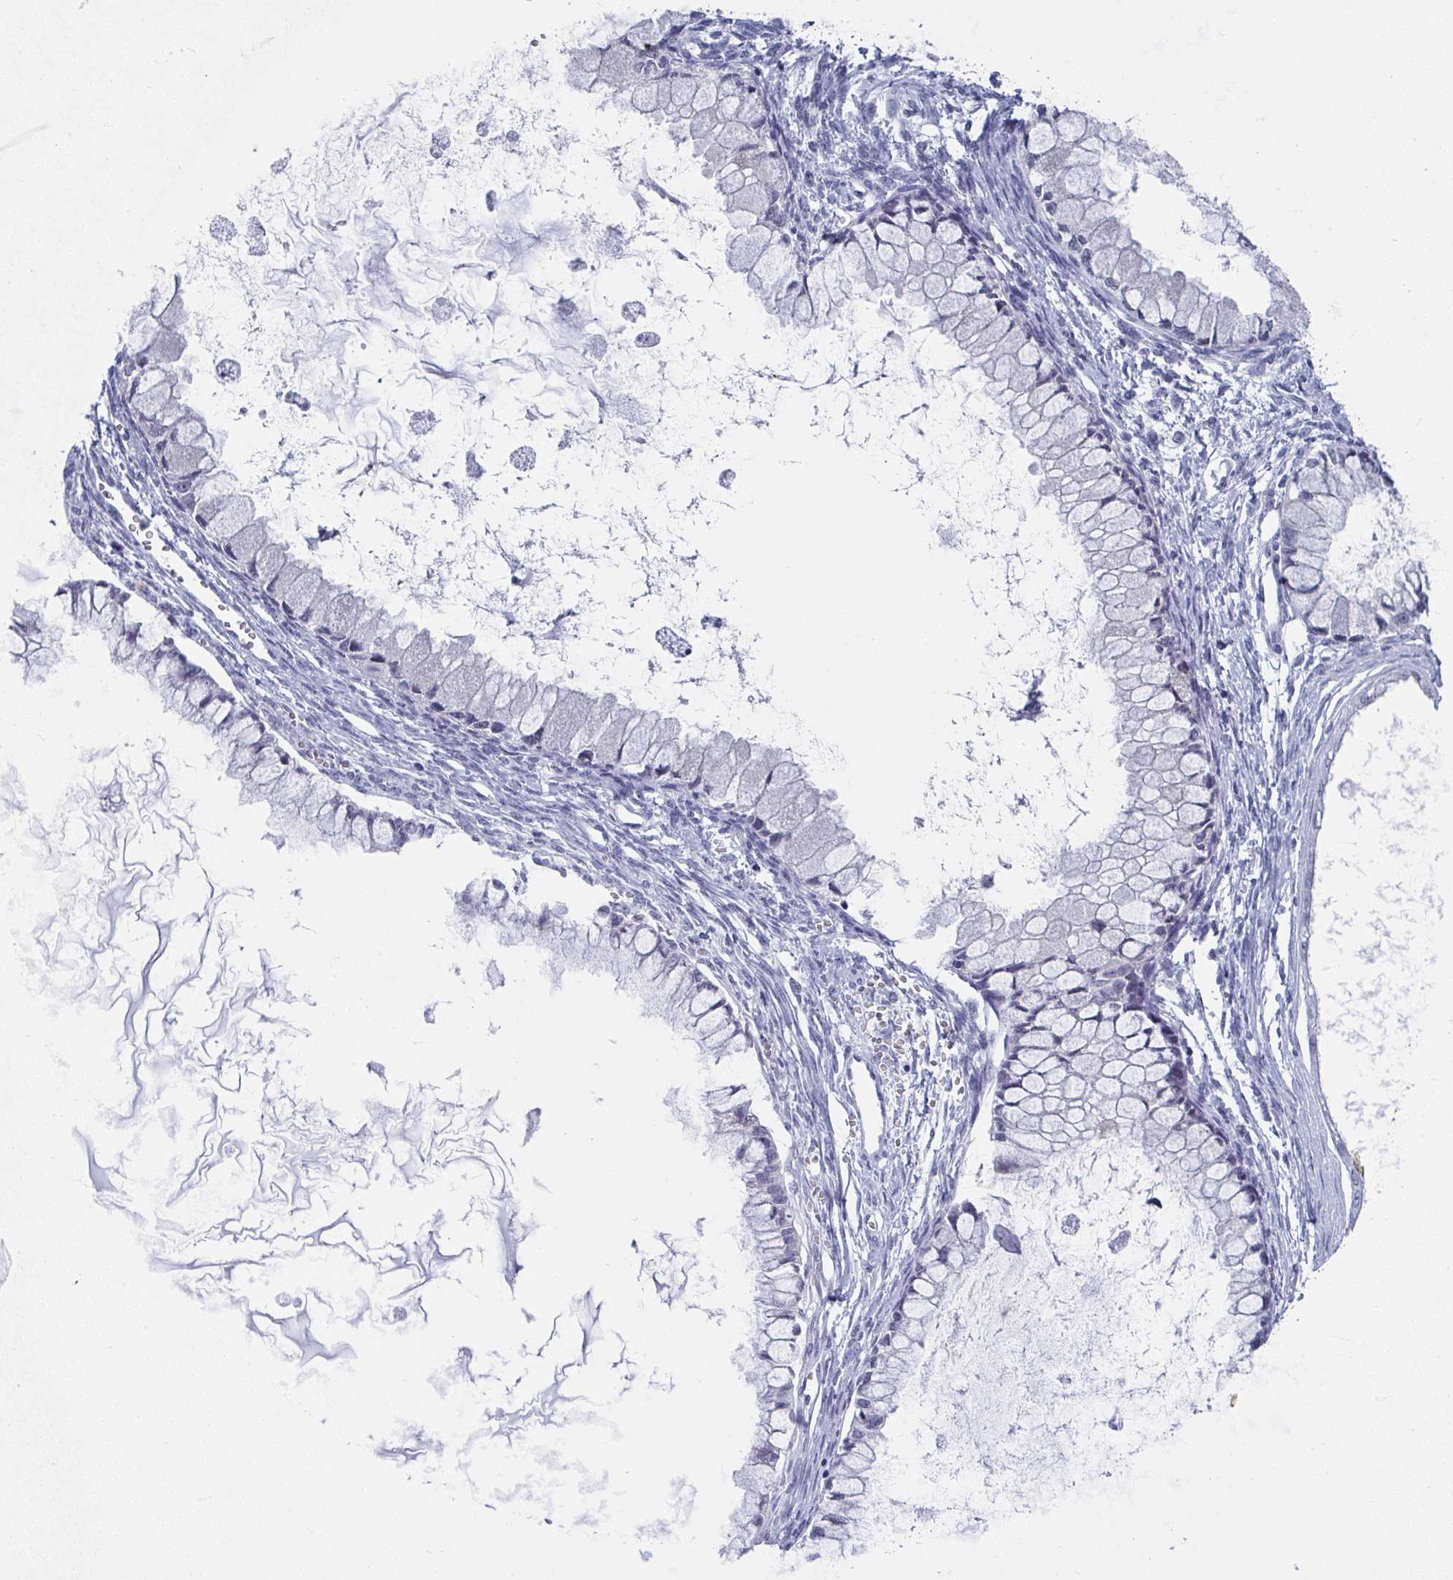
{"staining": {"intensity": "negative", "quantity": "none", "location": "none"}, "tissue": "ovarian cancer", "cell_type": "Tumor cells", "image_type": "cancer", "snomed": [{"axis": "morphology", "description": "Cystadenocarcinoma, mucinous, NOS"}, {"axis": "topography", "description": "Ovary"}], "caption": "An immunohistochemistry image of mucinous cystadenocarcinoma (ovarian) is shown. There is no staining in tumor cells of mucinous cystadenocarcinoma (ovarian).", "gene": "MFSD4A", "patient": {"sex": "female", "age": 34}}